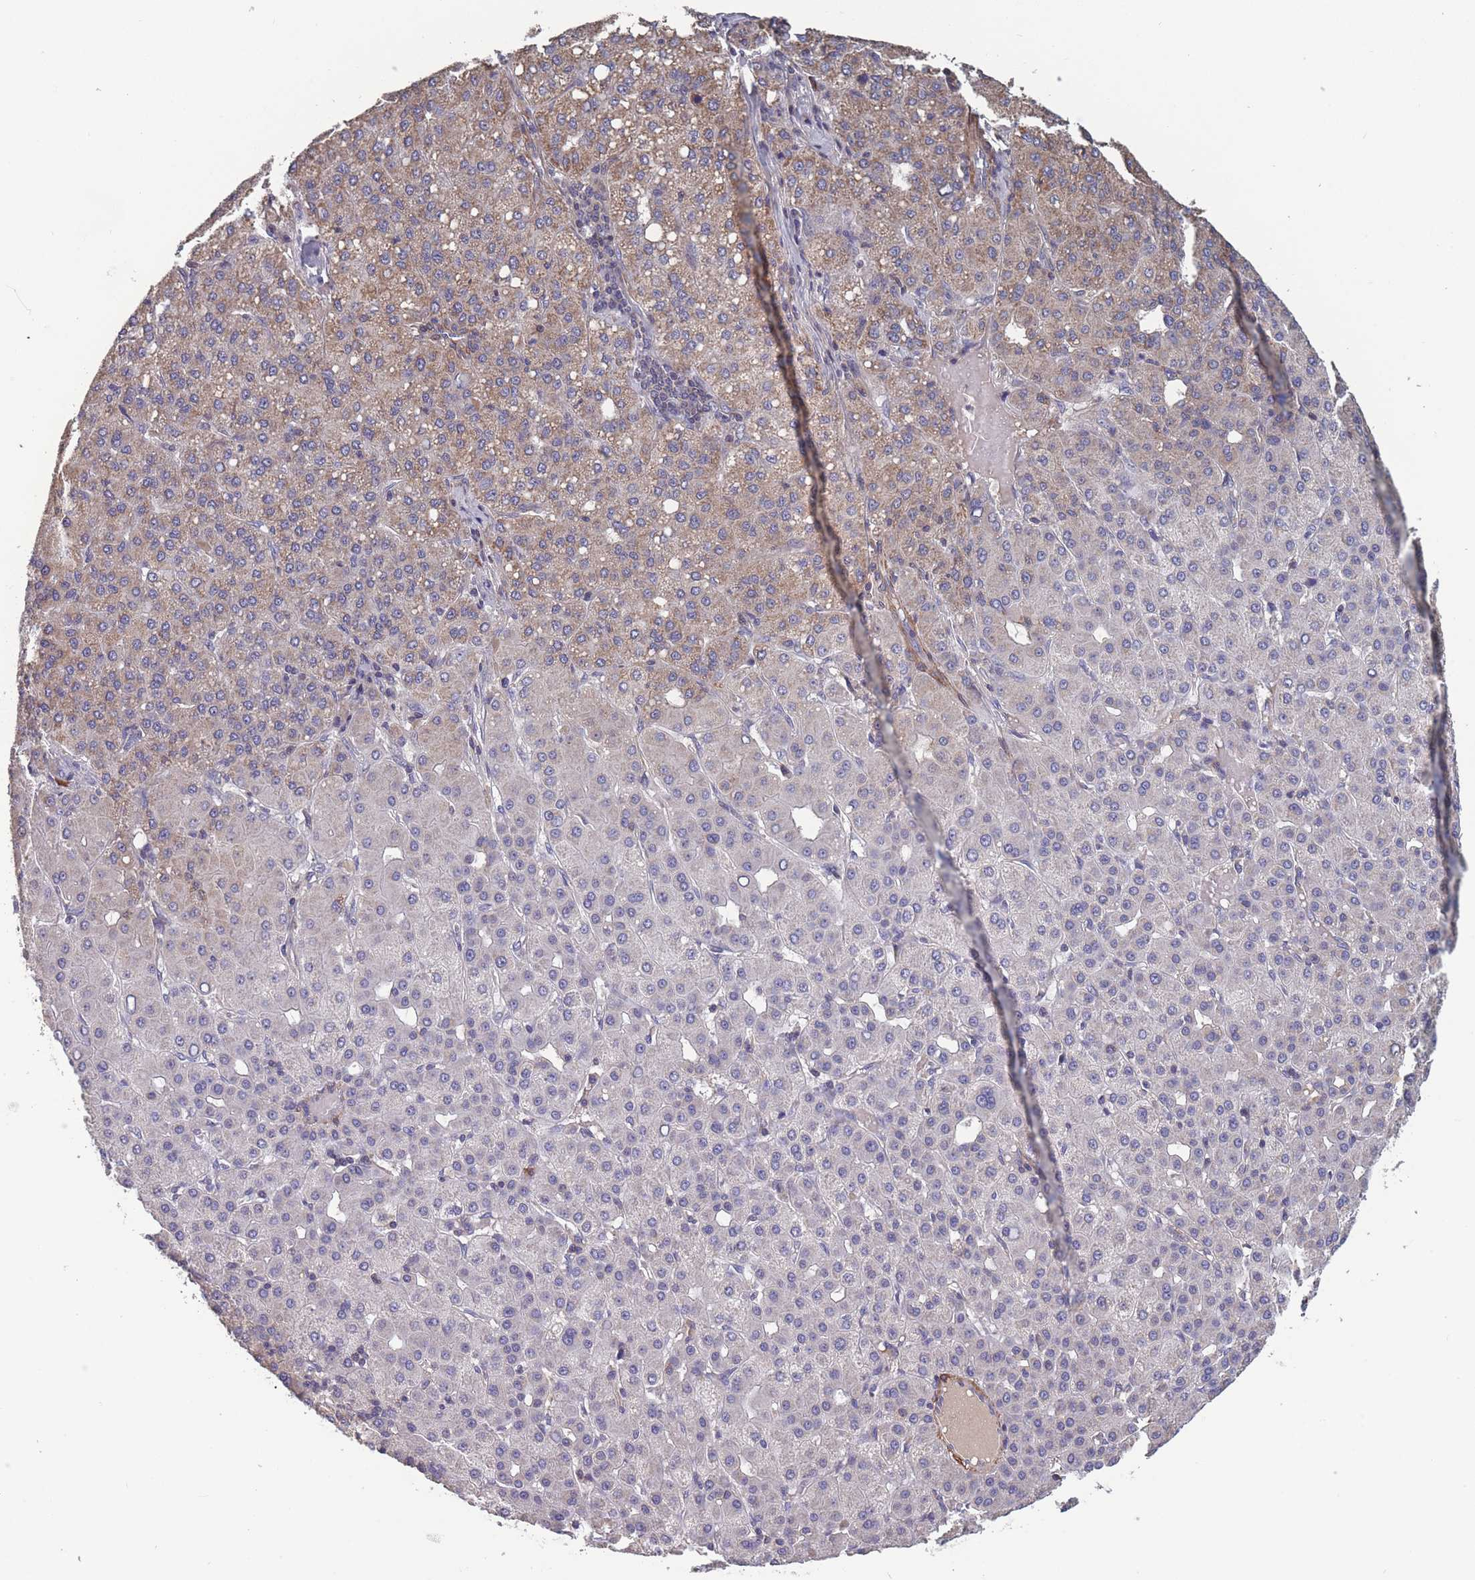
{"staining": {"intensity": "moderate", "quantity": "25%-75%", "location": "cytoplasmic/membranous"}, "tissue": "liver cancer", "cell_type": "Tumor cells", "image_type": "cancer", "snomed": [{"axis": "morphology", "description": "Carcinoma, Hepatocellular, NOS"}, {"axis": "topography", "description": "Liver"}], "caption": "IHC micrograph of liver cancer stained for a protein (brown), which reveals medium levels of moderate cytoplasmic/membranous staining in approximately 25%-75% of tumor cells.", "gene": "TOMM40L", "patient": {"sex": "male", "age": 65}}